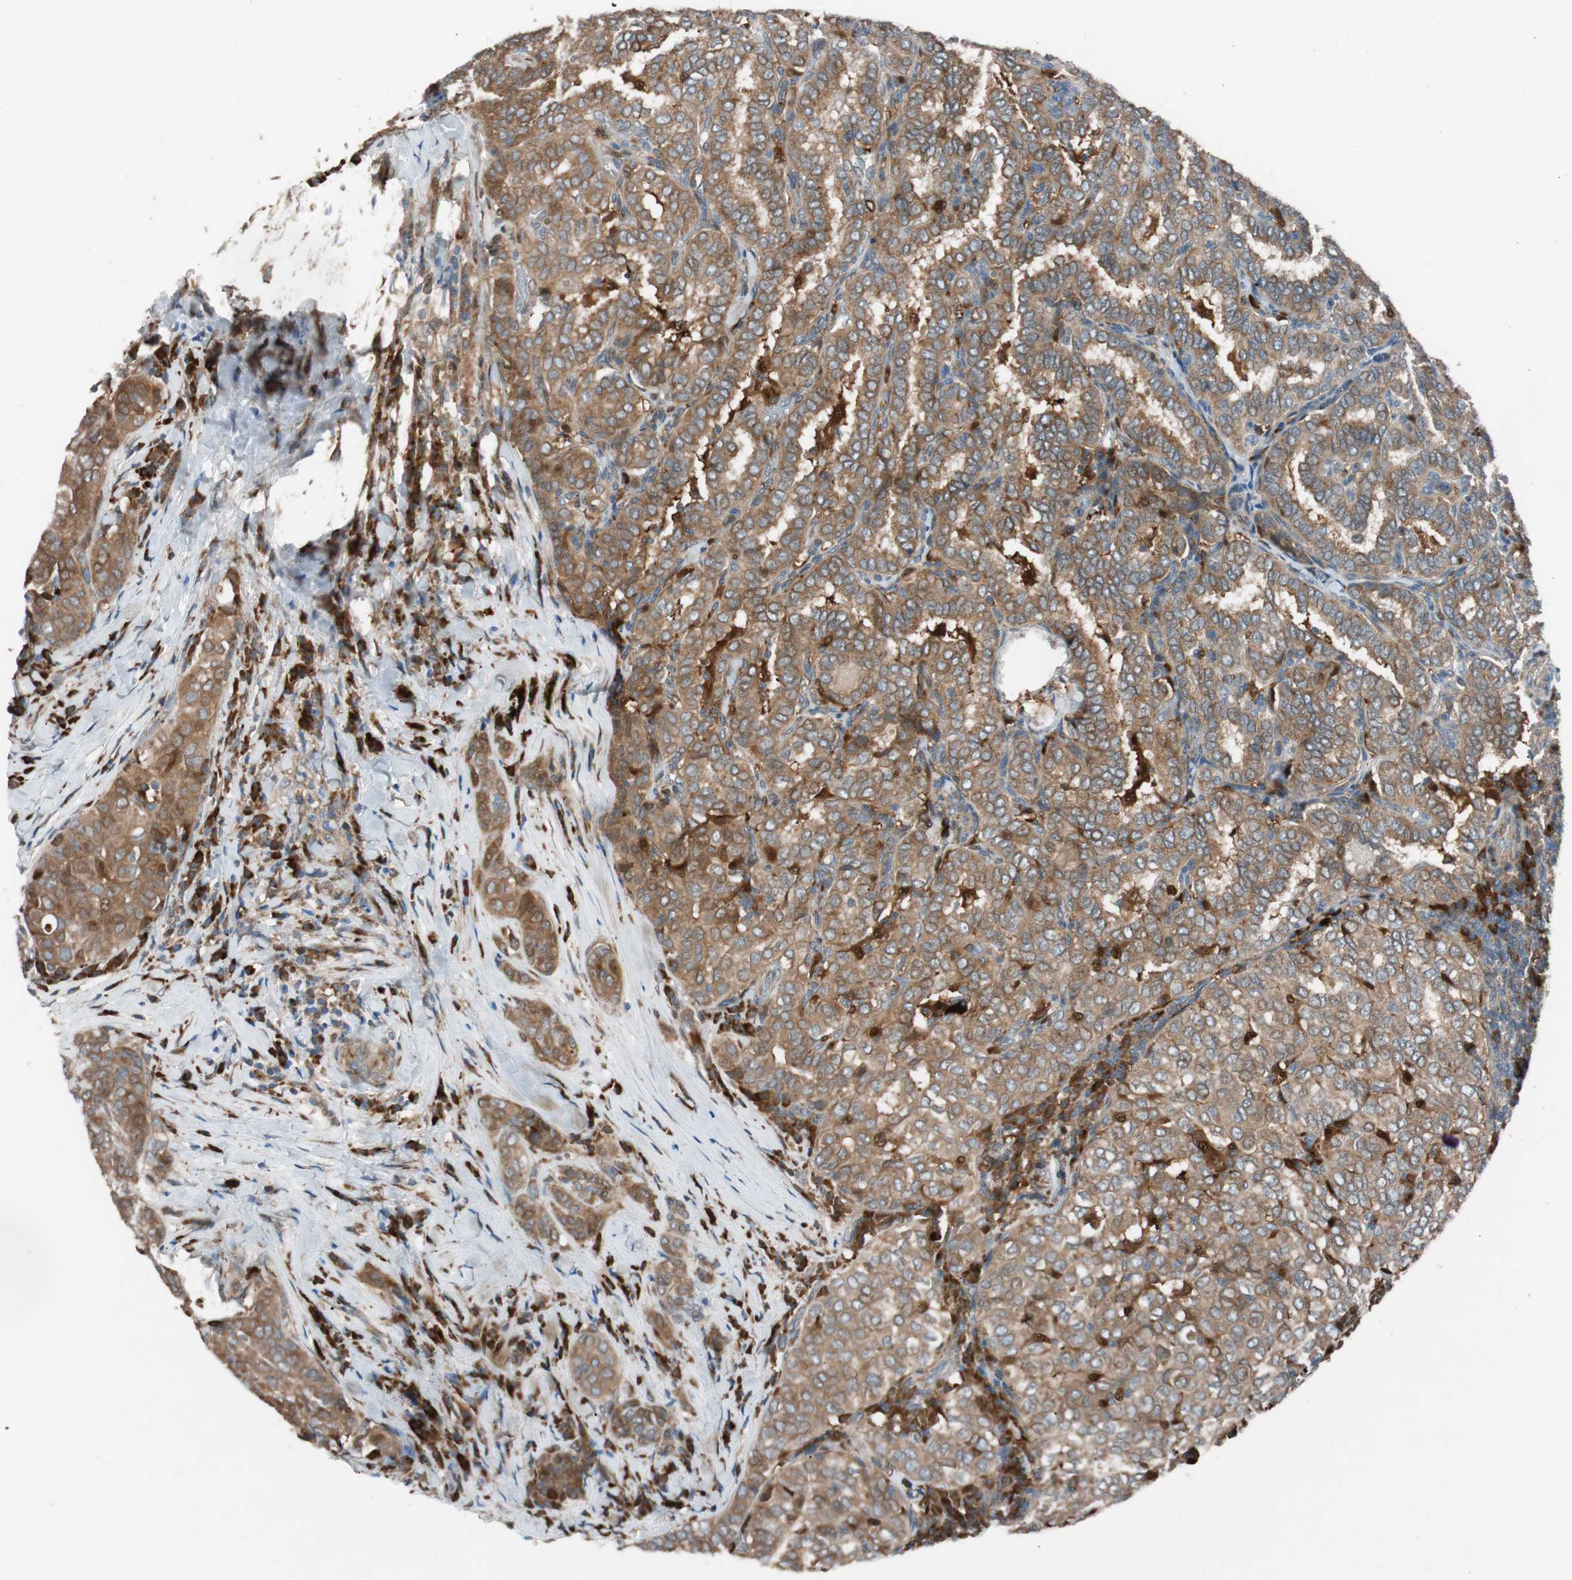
{"staining": {"intensity": "moderate", "quantity": ">75%", "location": "cytoplasmic/membranous"}, "tissue": "thyroid cancer", "cell_type": "Tumor cells", "image_type": "cancer", "snomed": [{"axis": "morphology", "description": "Papillary adenocarcinoma, NOS"}, {"axis": "topography", "description": "Thyroid gland"}], "caption": "Moderate cytoplasmic/membranous protein staining is identified in about >75% of tumor cells in papillary adenocarcinoma (thyroid).", "gene": "FAAH", "patient": {"sex": "female", "age": 30}}